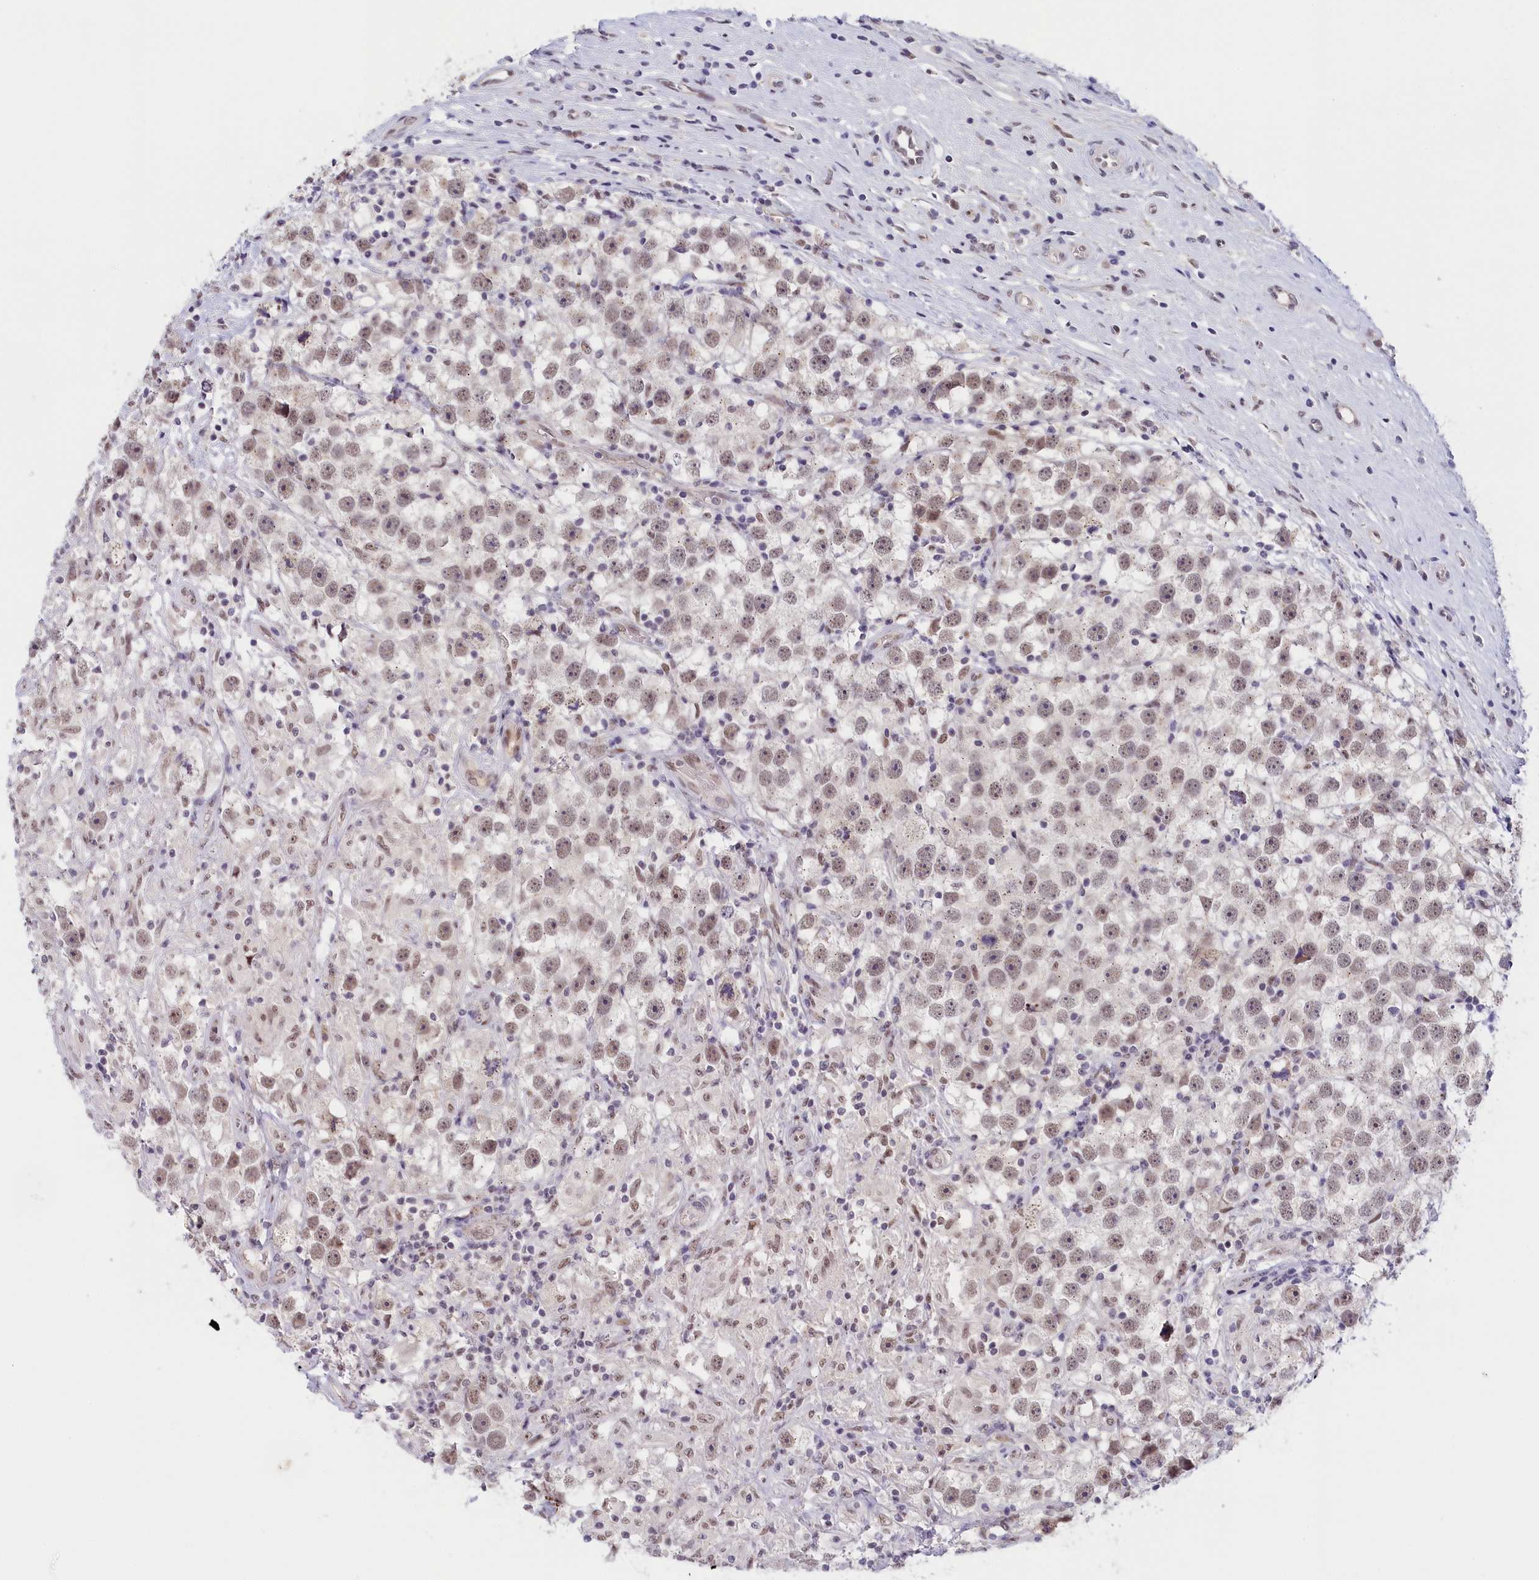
{"staining": {"intensity": "weak", "quantity": ">75%", "location": "nuclear"}, "tissue": "testis cancer", "cell_type": "Tumor cells", "image_type": "cancer", "snomed": [{"axis": "morphology", "description": "Seminoma, NOS"}, {"axis": "topography", "description": "Testis"}], "caption": "Approximately >75% of tumor cells in testis cancer reveal weak nuclear protein staining as visualized by brown immunohistochemical staining.", "gene": "SEC31B", "patient": {"sex": "male", "age": 49}}